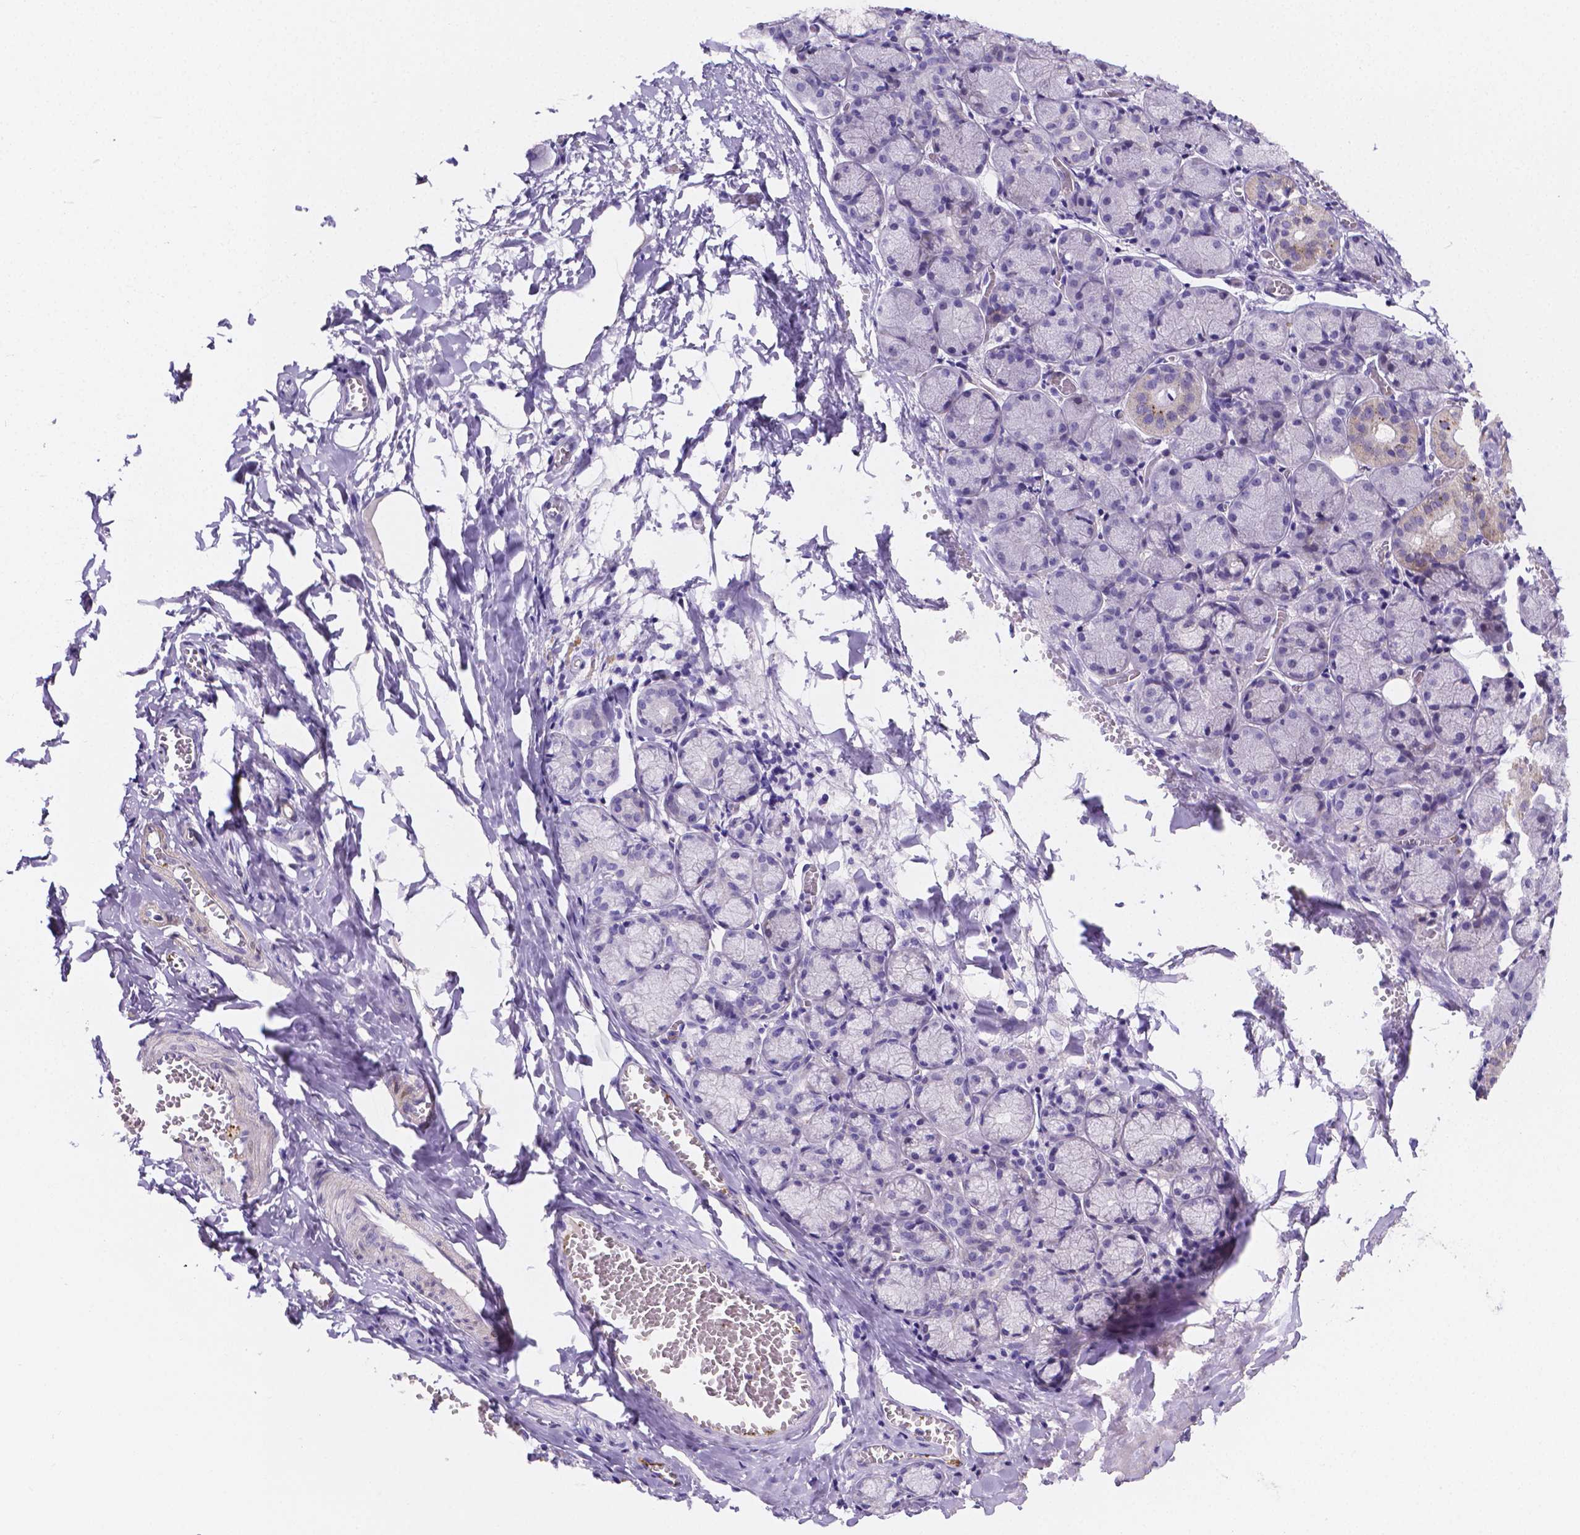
{"staining": {"intensity": "moderate", "quantity": "<25%", "location": "cytoplasmic/membranous"}, "tissue": "salivary gland", "cell_type": "Glandular cells", "image_type": "normal", "snomed": [{"axis": "morphology", "description": "Normal tissue, NOS"}, {"axis": "topography", "description": "Salivary gland"}], "caption": "Protein staining exhibits moderate cytoplasmic/membranous staining in about <25% of glandular cells in unremarkable salivary gland. (DAB (3,3'-diaminobenzidine) IHC with brightfield microscopy, high magnification).", "gene": "NRGN", "patient": {"sex": "female", "age": 24}}